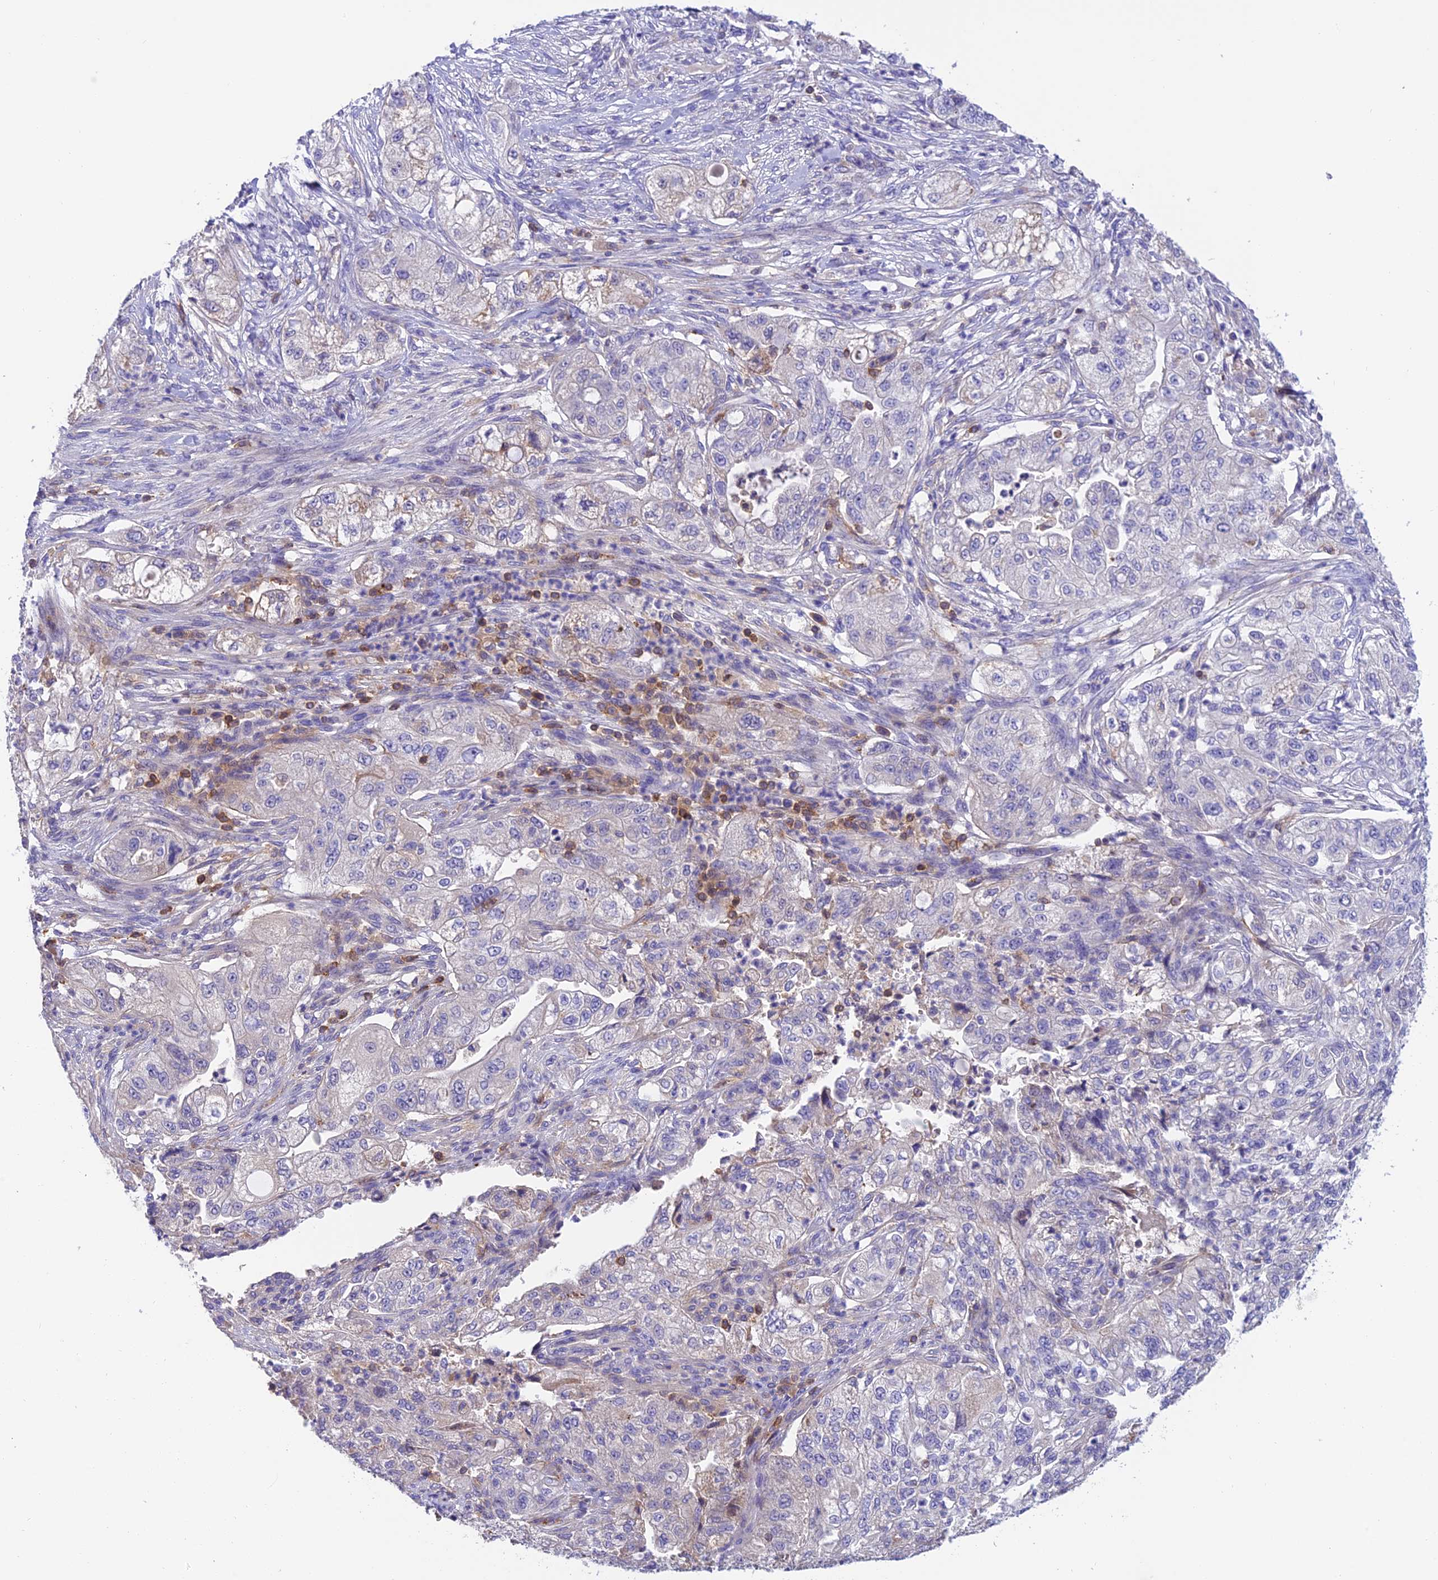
{"staining": {"intensity": "negative", "quantity": "none", "location": "none"}, "tissue": "pancreatic cancer", "cell_type": "Tumor cells", "image_type": "cancer", "snomed": [{"axis": "morphology", "description": "Adenocarcinoma, NOS"}, {"axis": "topography", "description": "Pancreas"}], "caption": "An IHC micrograph of pancreatic adenocarcinoma is shown. There is no staining in tumor cells of pancreatic adenocarcinoma.", "gene": "LPXN", "patient": {"sex": "female", "age": 78}}